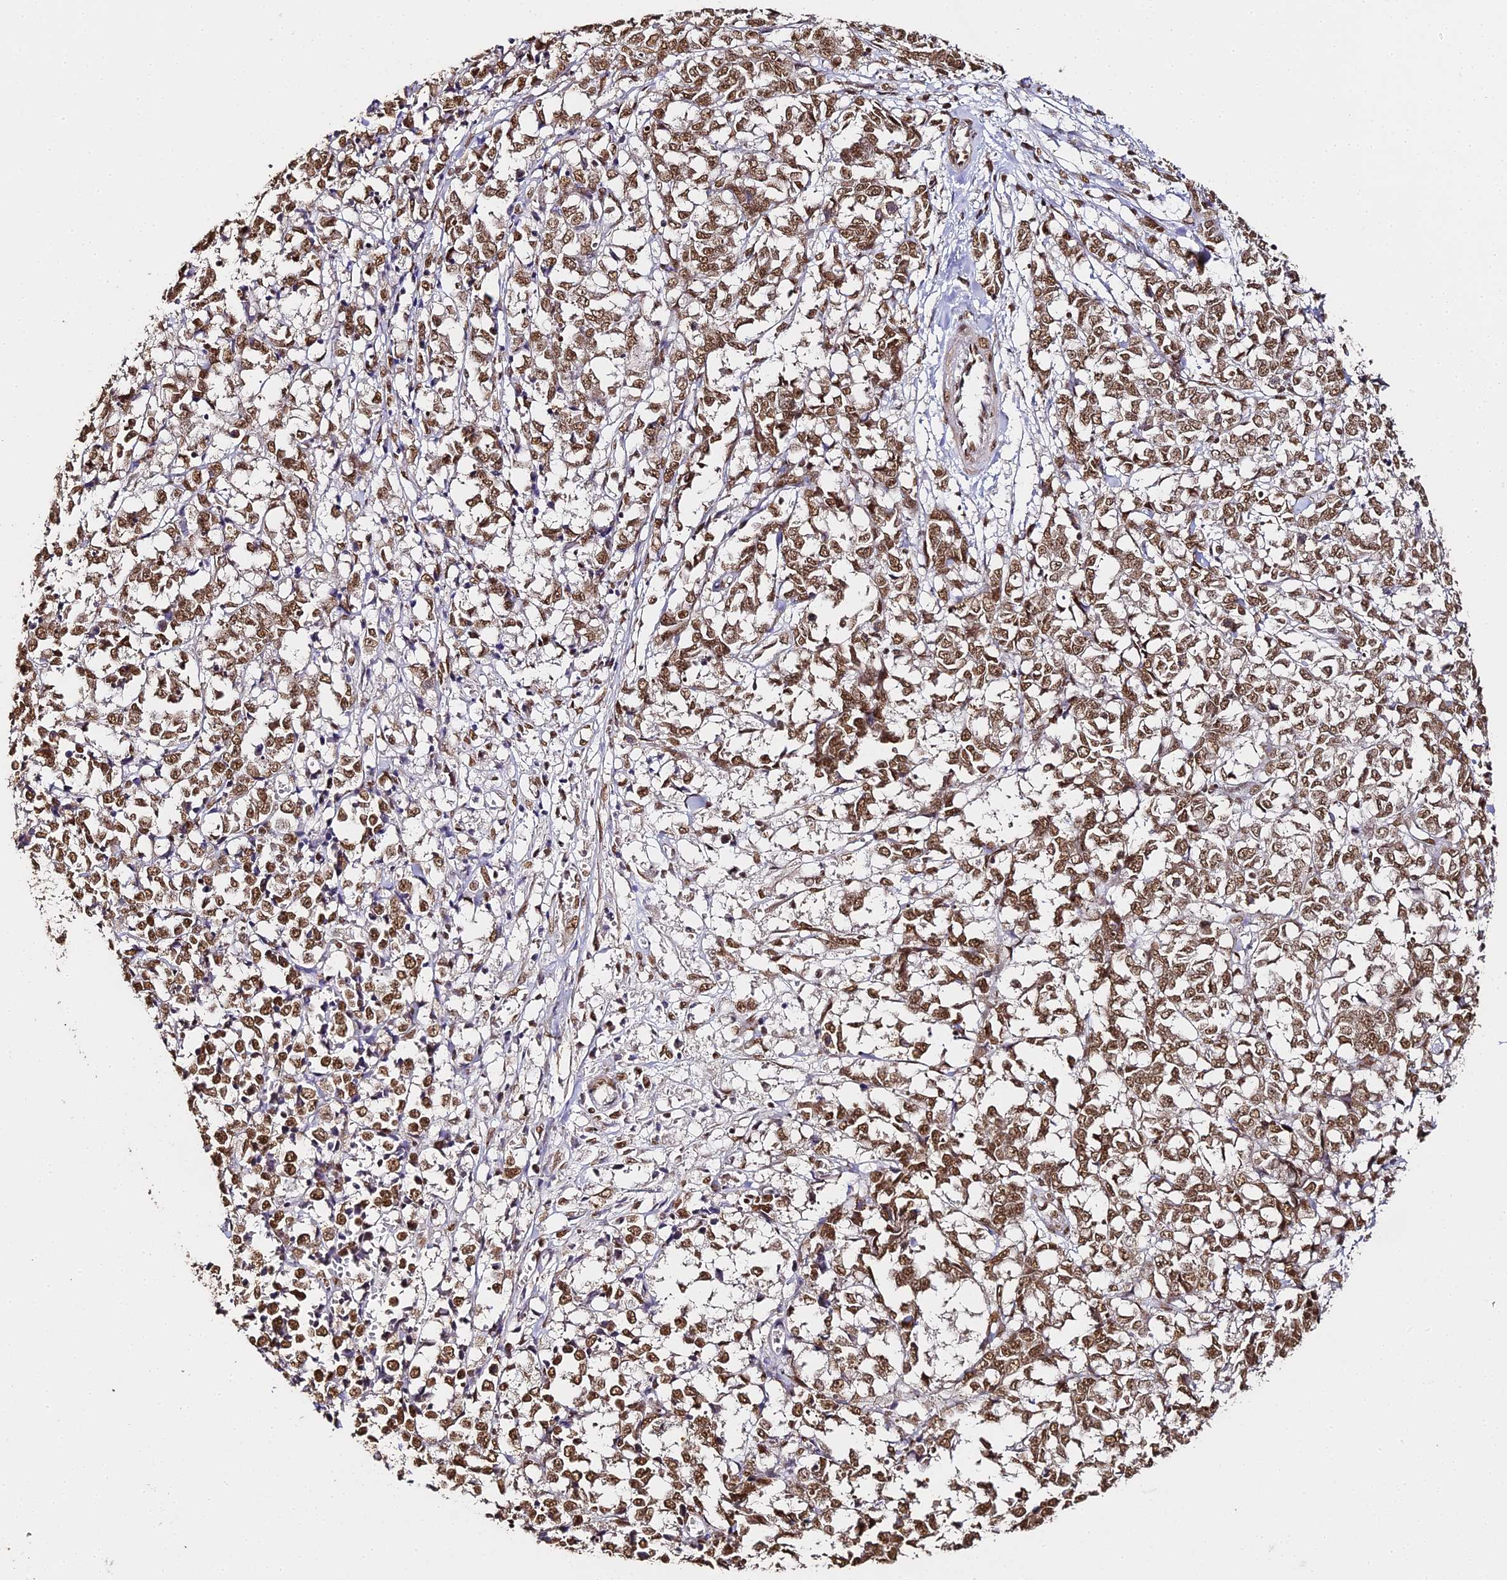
{"staining": {"intensity": "moderate", "quantity": ">75%", "location": "nuclear"}, "tissue": "melanoma", "cell_type": "Tumor cells", "image_type": "cancer", "snomed": [{"axis": "morphology", "description": "Malignant melanoma, NOS"}, {"axis": "topography", "description": "Skin"}], "caption": "Melanoma stained with IHC demonstrates moderate nuclear staining in about >75% of tumor cells. Nuclei are stained in blue.", "gene": "HNRNPA1", "patient": {"sex": "female", "age": 72}}